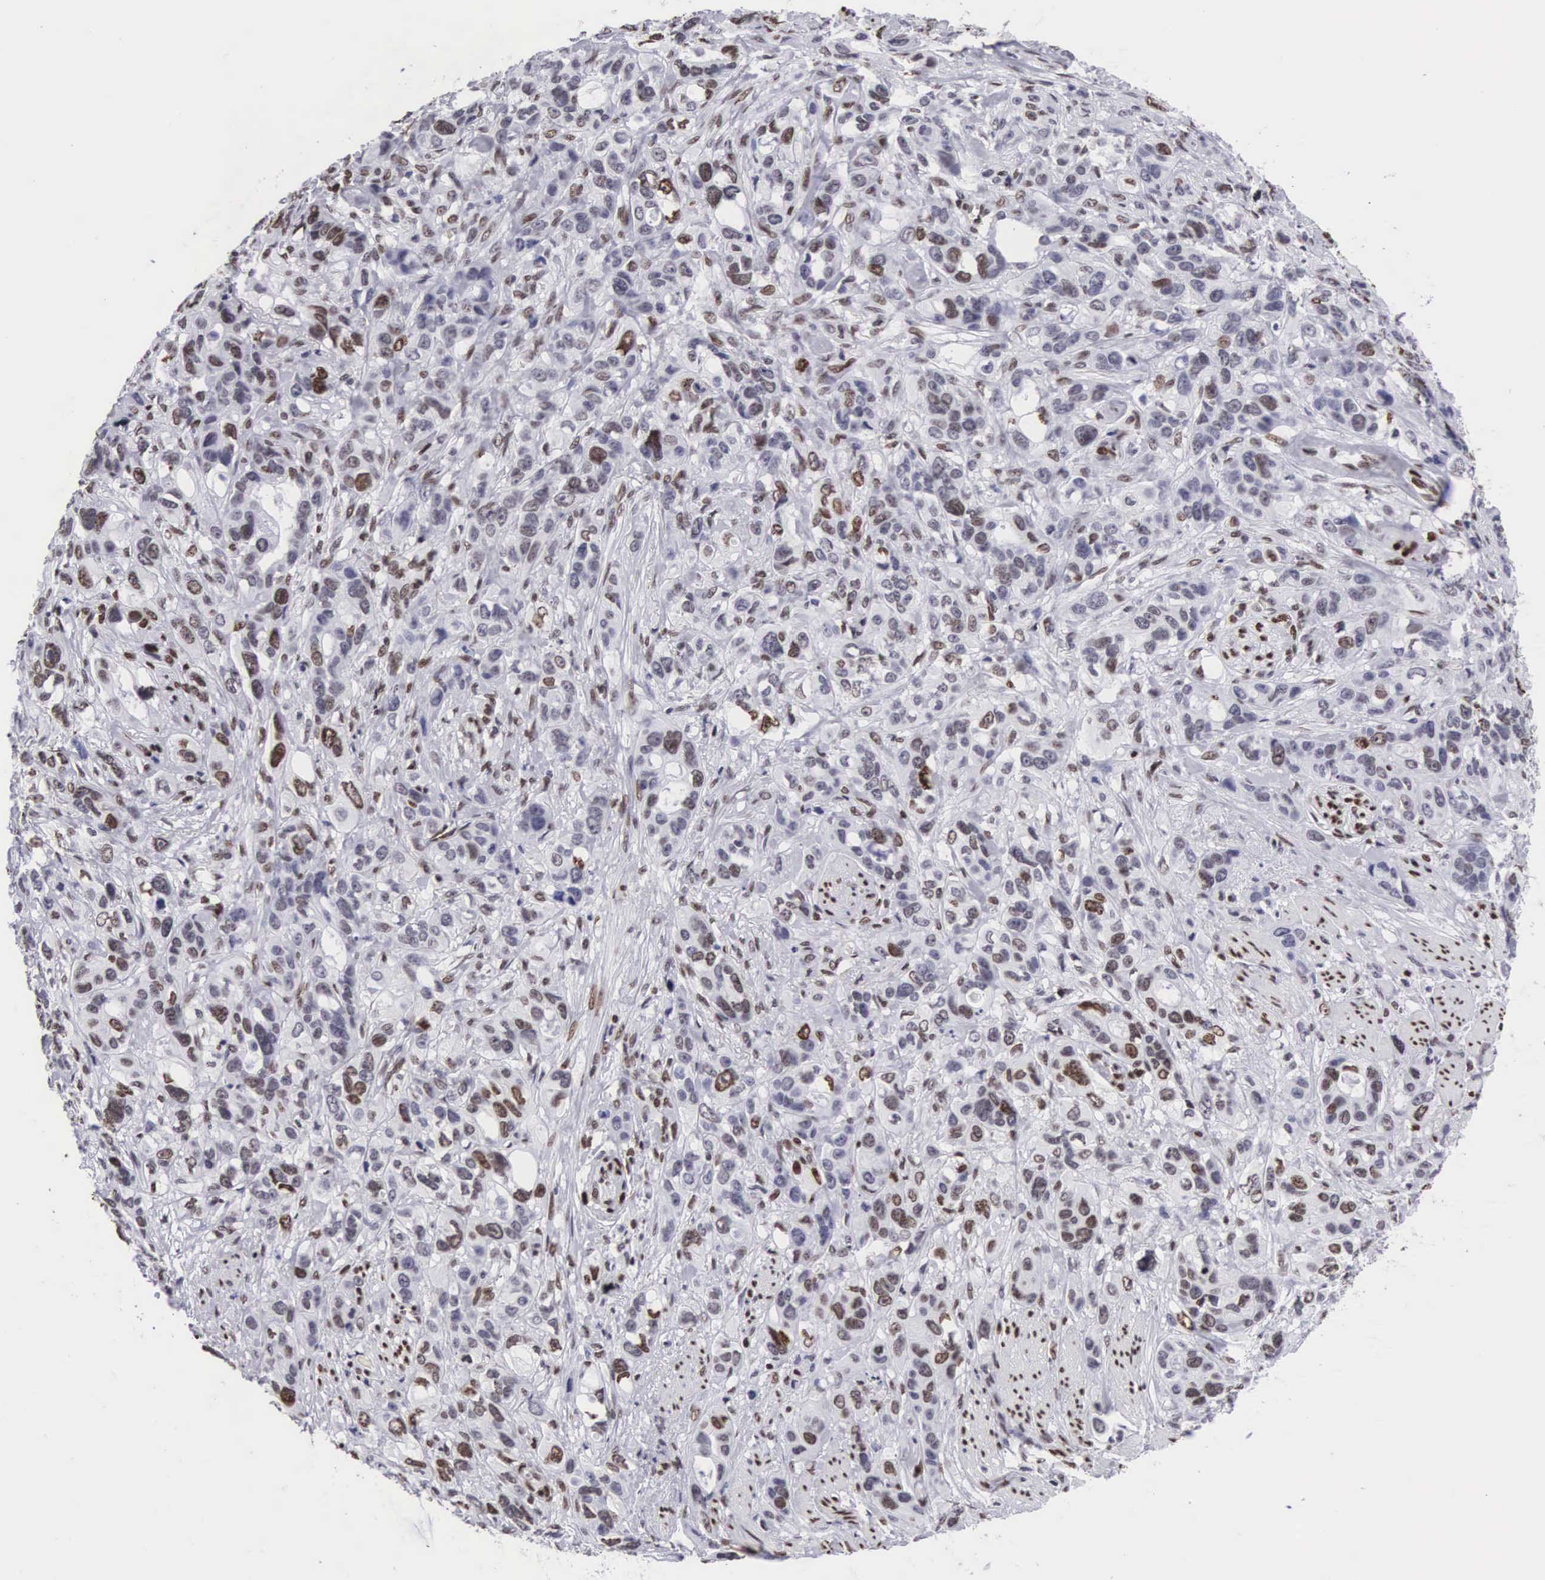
{"staining": {"intensity": "moderate", "quantity": "25%-75%", "location": "nuclear"}, "tissue": "stomach cancer", "cell_type": "Tumor cells", "image_type": "cancer", "snomed": [{"axis": "morphology", "description": "Adenocarcinoma, NOS"}, {"axis": "topography", "description": "Stomach, upper"}], "caption": "DAB (3,3'-diaminobenzidine) immunohistochemical staining of adenocarcinoma (stomach) displays moderate nuclear protein positivity in about 25%-75% of tumor cells.", "gene": "MECP2", "patient": {"sex": "male", "age": 47}}